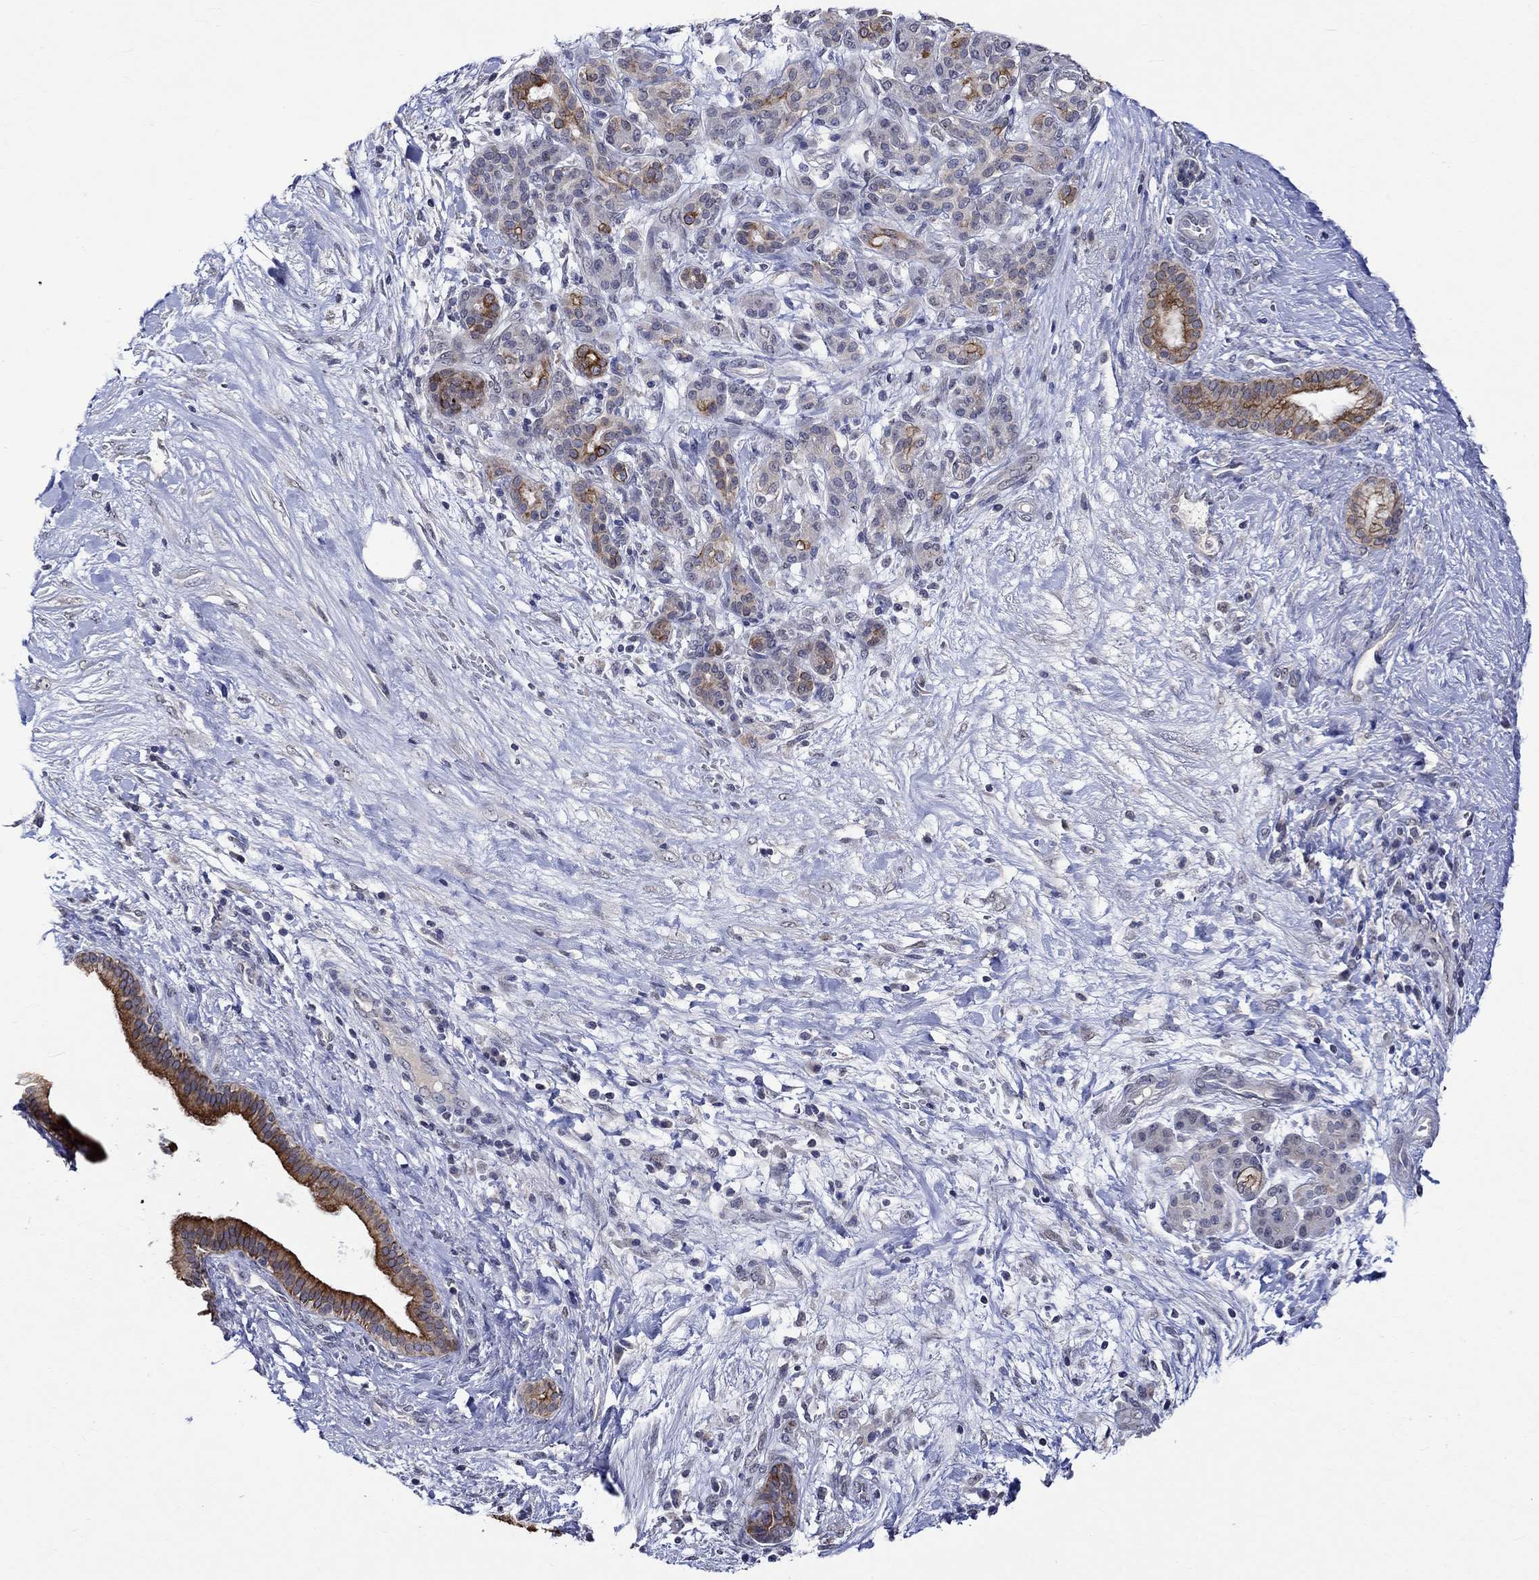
{"staining": {"intensity": "strong", "quantity": ">75%", "location": "cytoplasmic/membranous"}, "tissue": "pancreatic cancer", "cell_type": "Tumor cells", "image_type": "cancer", "snomed": [{"axis": "morphology", "description": "Adenocarcinoma, NOS"}, {"axis": "topography", "description": "Pancreas"}], "caption": "Immunohistochemical staining of human adenocarcinoma (pancreatic) reveals high levels of strong cytoplasmic/membranous protein staining in approximately >75% of tumor cells. Immunohistochemistry stains the protein in brown and the nuclei are stained blue.", "gene": "DDX3Y", "patient": {"sex": "male", "age": 44}}